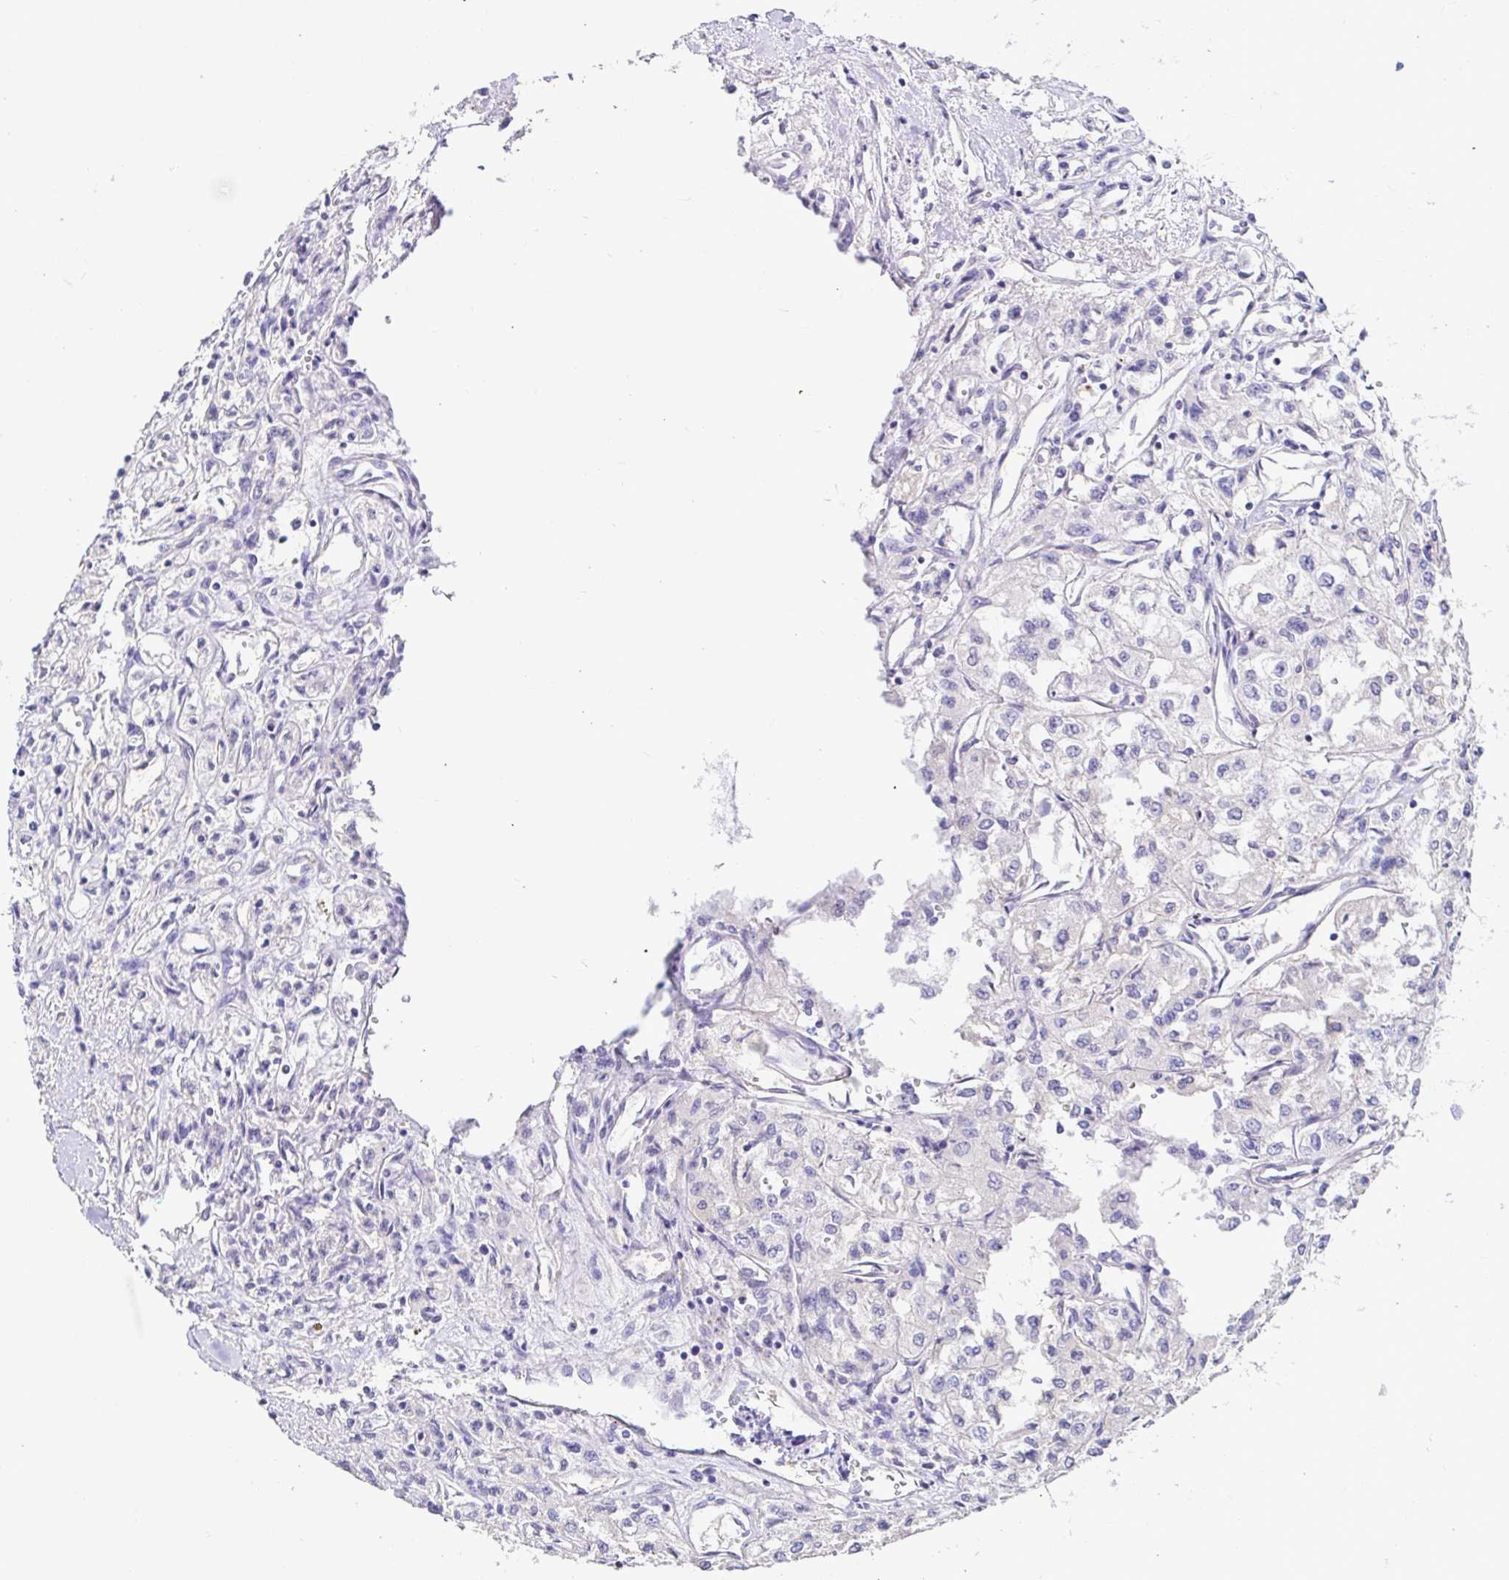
{"staining": {"intensity": "negative", "quantity": "none", "location": "none"}, "tissue": "renal cancer", "cell_type": "Tumor cells", "image_type": "cancer", "snomed": [{"axis": "morphology", "description": "Adenocarcinoma, NOS"}, {"axis": "topography", "description": "Kidney"}], "caption": "Immunohistochemistry (IHC) image of renal adenocarcinoma stained for a protein (brown), which demonstrates no positivity in tumor cells.", "gene": "CDO1", "patient": {"sex": "male", "age": 56}}